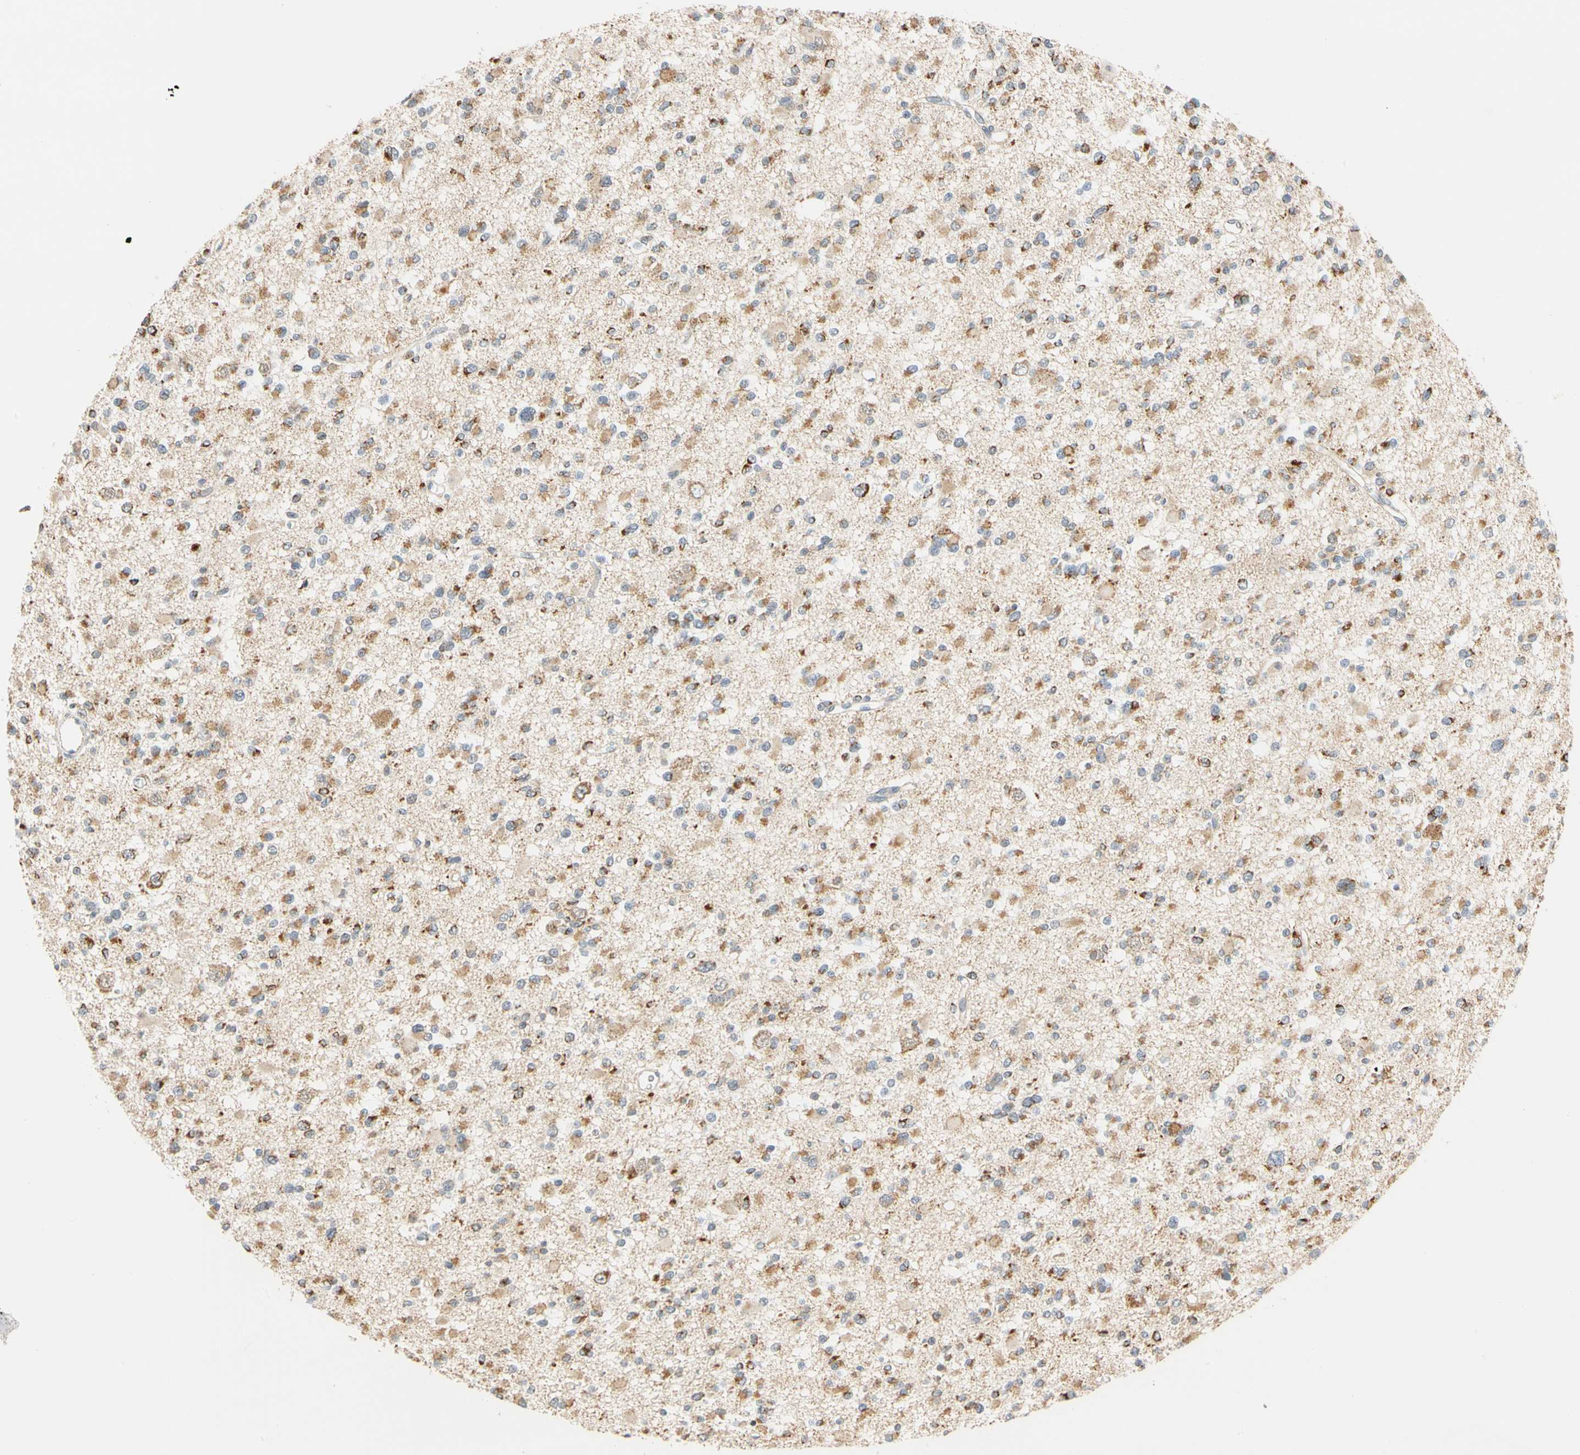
{"staining": {"intensity": "moderate", "quantity": ">75%", "location": "cytoplasmic/membranous"}, "tissue": "glioma", "cell_type": "Tumor cells", "image_type": "cancer", "snomed": [{"axis": "morphology", "description": "Glioma, malignant, Low grade"}, {"axis": "topography", "description": "Brain"}], "caption": "Tumor cells exhibit moderate cytoplasmic/membranous expression in about >75% of cells in malignant glioma (low-grade). (DAB (3,3'-diaminobenzidine) IHC with brightfield microscopy, high magnification).", "gene": "SFXN3", "patient": {"sex": "female", "age": 22}}